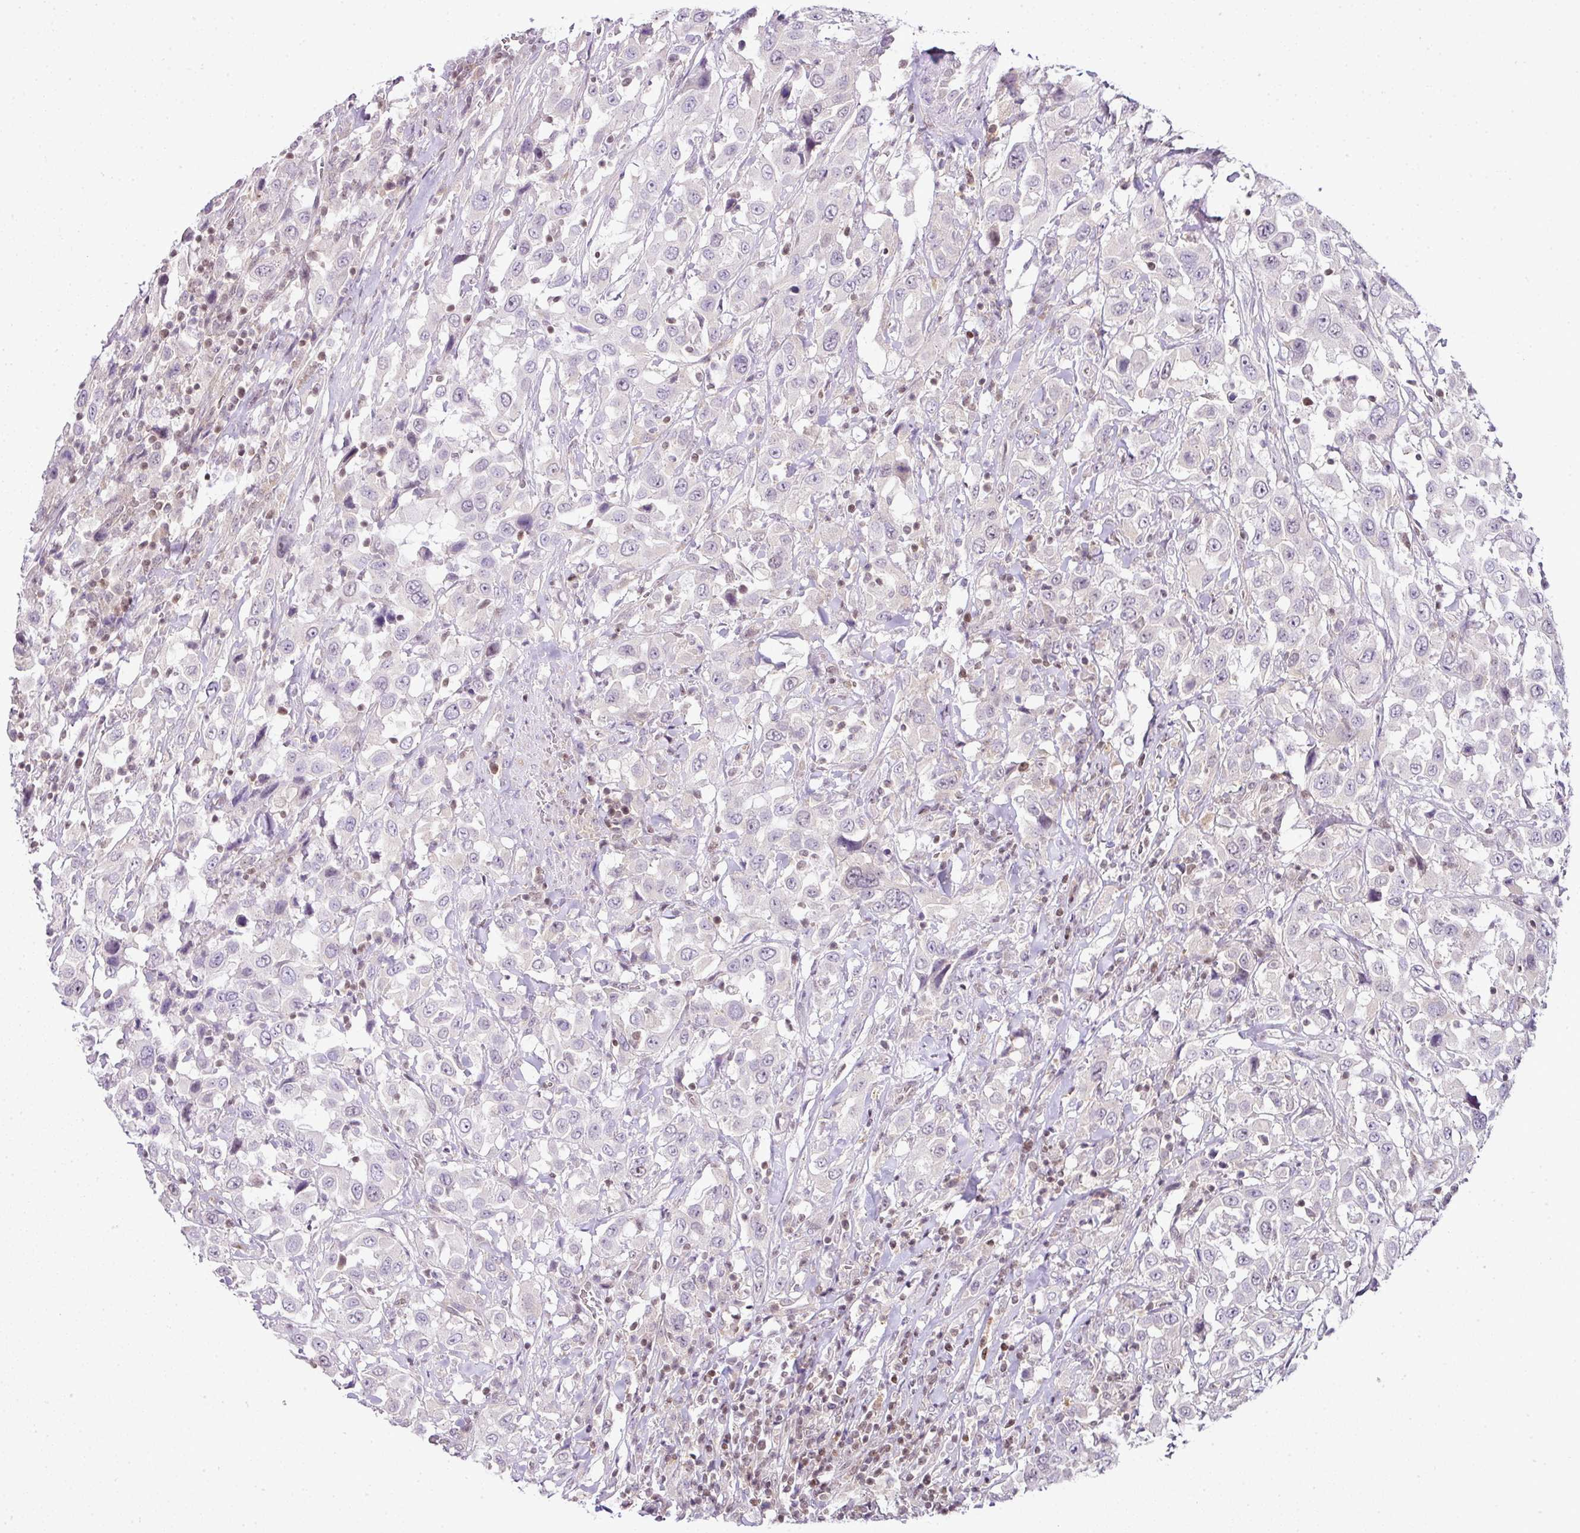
{"staining": {"intensity": "negative", "quantity": "none", "location": "none"}, "tissue": "urothelial cancer", "cell_type": "Tumor cells", "image_type": "cancer", "snomed": [{"axis": "morphology", "description": "Urothelial carcinoma, High grade"}, {"axis": "topography", "description": "Urinary bladder"}], "caption": "A high-resolution photomicrograph shows immunohistochemistry (IHC) staining of urothelial cancer, which displays no significant staining in tumor cells.", "gene": "FAM32A", "patient": {"sex": "male", "age": 61}}